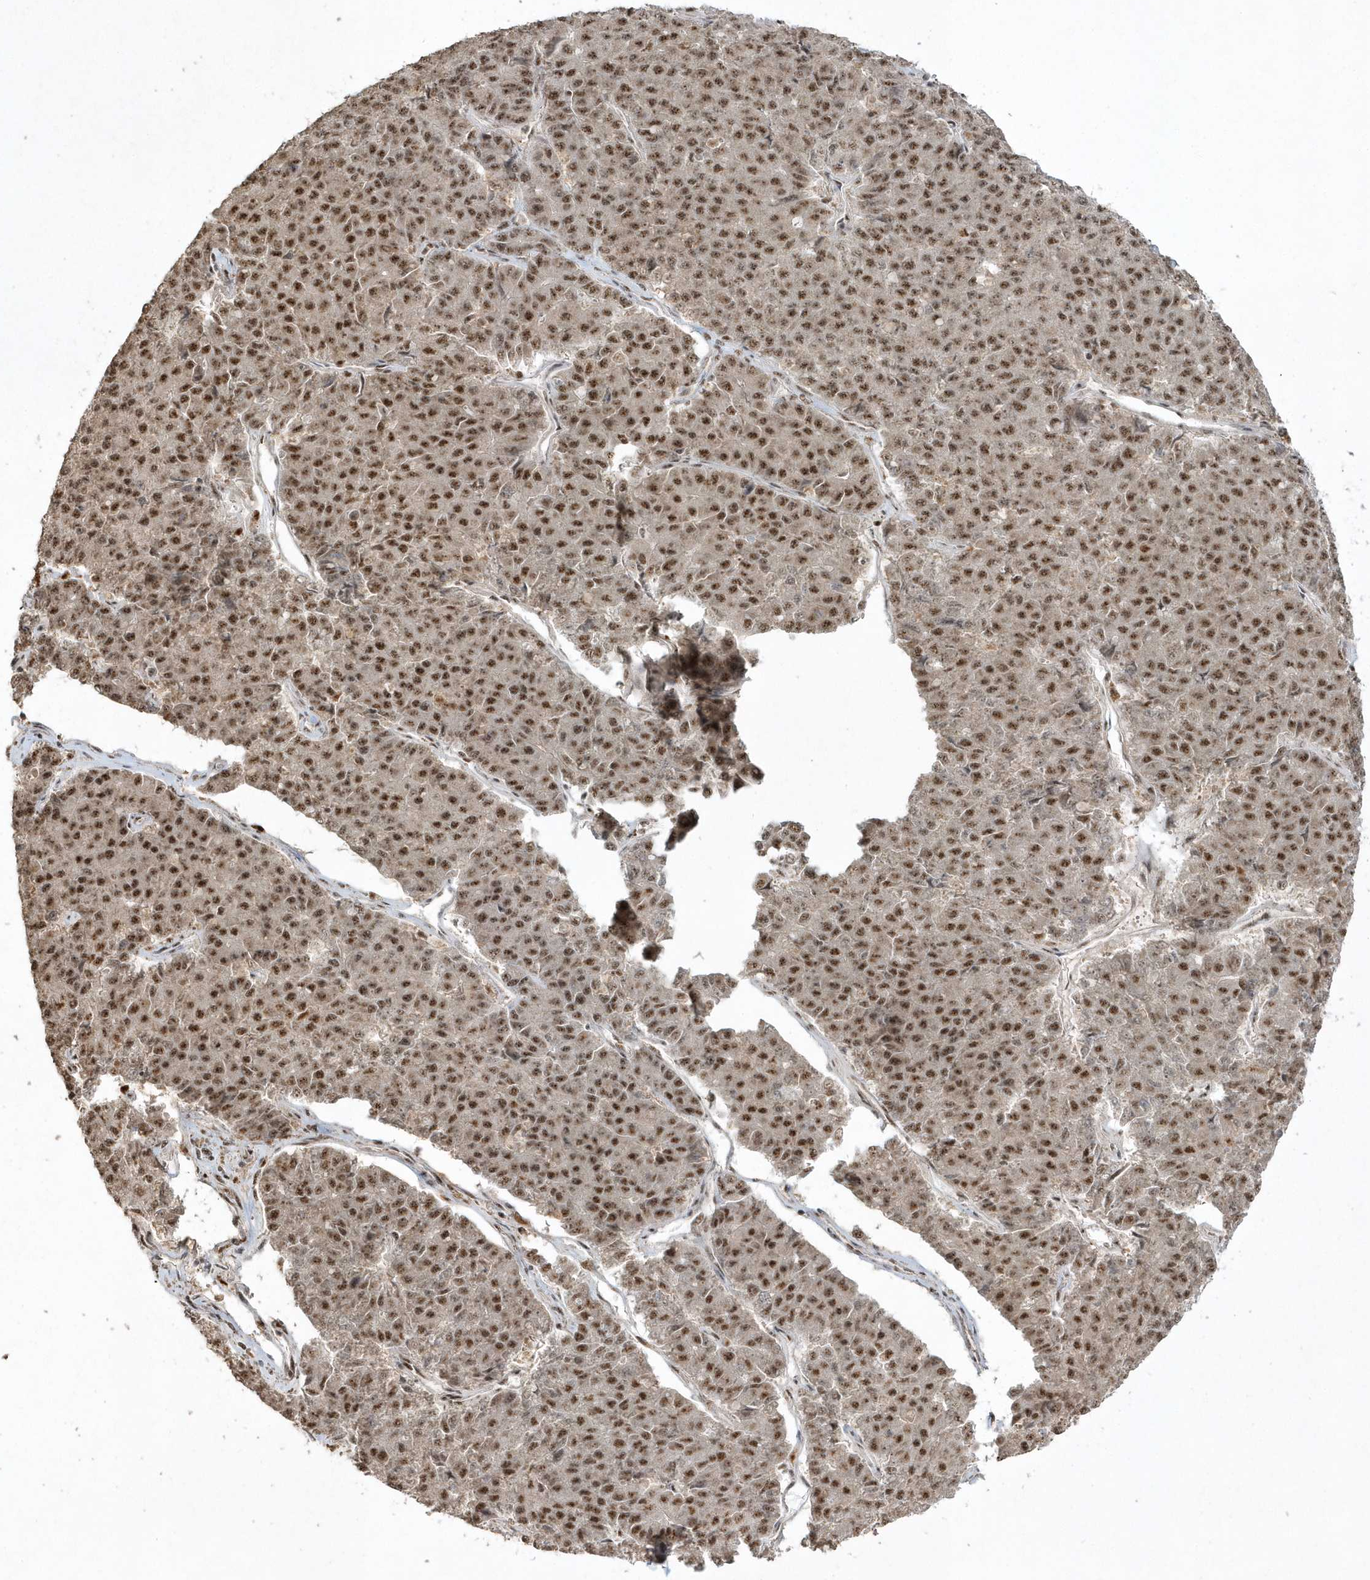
{"staining": {"intensity": "strong", "quantity": ">75%", "location": "nuclear"}, "tissue": "pancreatic cancer", "cell_type": "Tumor cells", "image_type": "cancer", "snomed": [{"axis": "morphology", "description": "Adenocarcinoma, NOS"}, {"axis": "topography", "description": "Pancreas"}], "caption": "Immunohistochemical staining of adenocarcinoma (pancreatic) demonstrates high levels of strong nuclear protein staining in approximately >75% of tumor cells. The staining was performed using DAB, with brown indicating positive protein expression. Nuclei are stained blue with hematoxylin.", "gene": "POLR3B", "patient": {"sex": "male", "age": 50}}